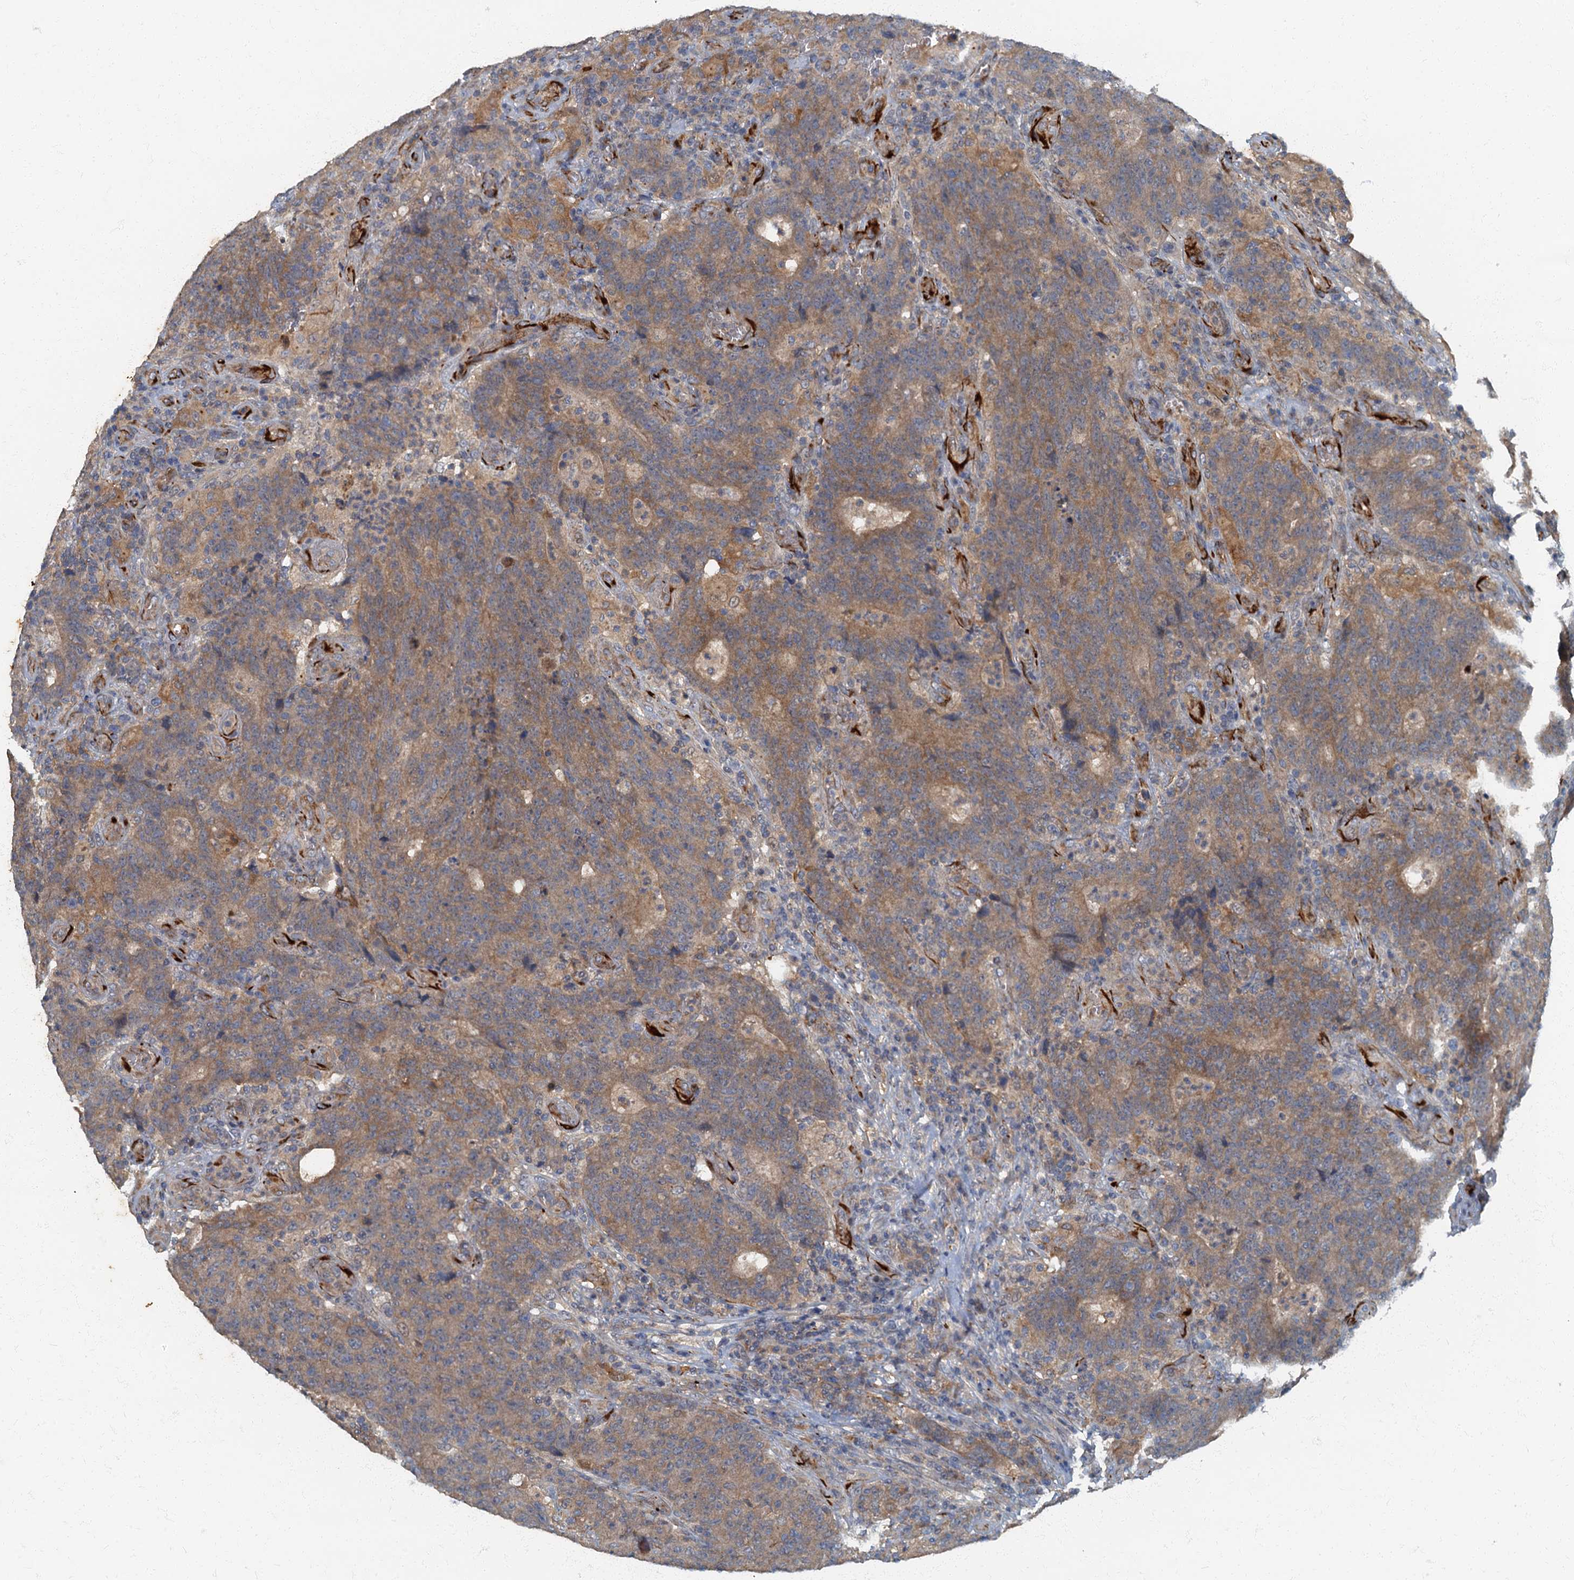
{"staining": {"intensity": "moderate", "quantity": "25%-75%", "location": "cytoplasmic/membranous"}, "tissue": "colorectal cancer", "cell_type": "Tumor cells", "image_type": "cancer", "snomed": [{"axis": "morphology", "description": "Adenocarcinoma, NOS"}, {"axis": "topography", "description": "Colon"}], "caption": "The immunohistochemical stain highlights moderate cytoplasmic/membranous expression in tumor cells of adenocarcinoma (colorectal) tissue.", "gene": "ARL11", "patient": {"sex": "female", "age": 75}}